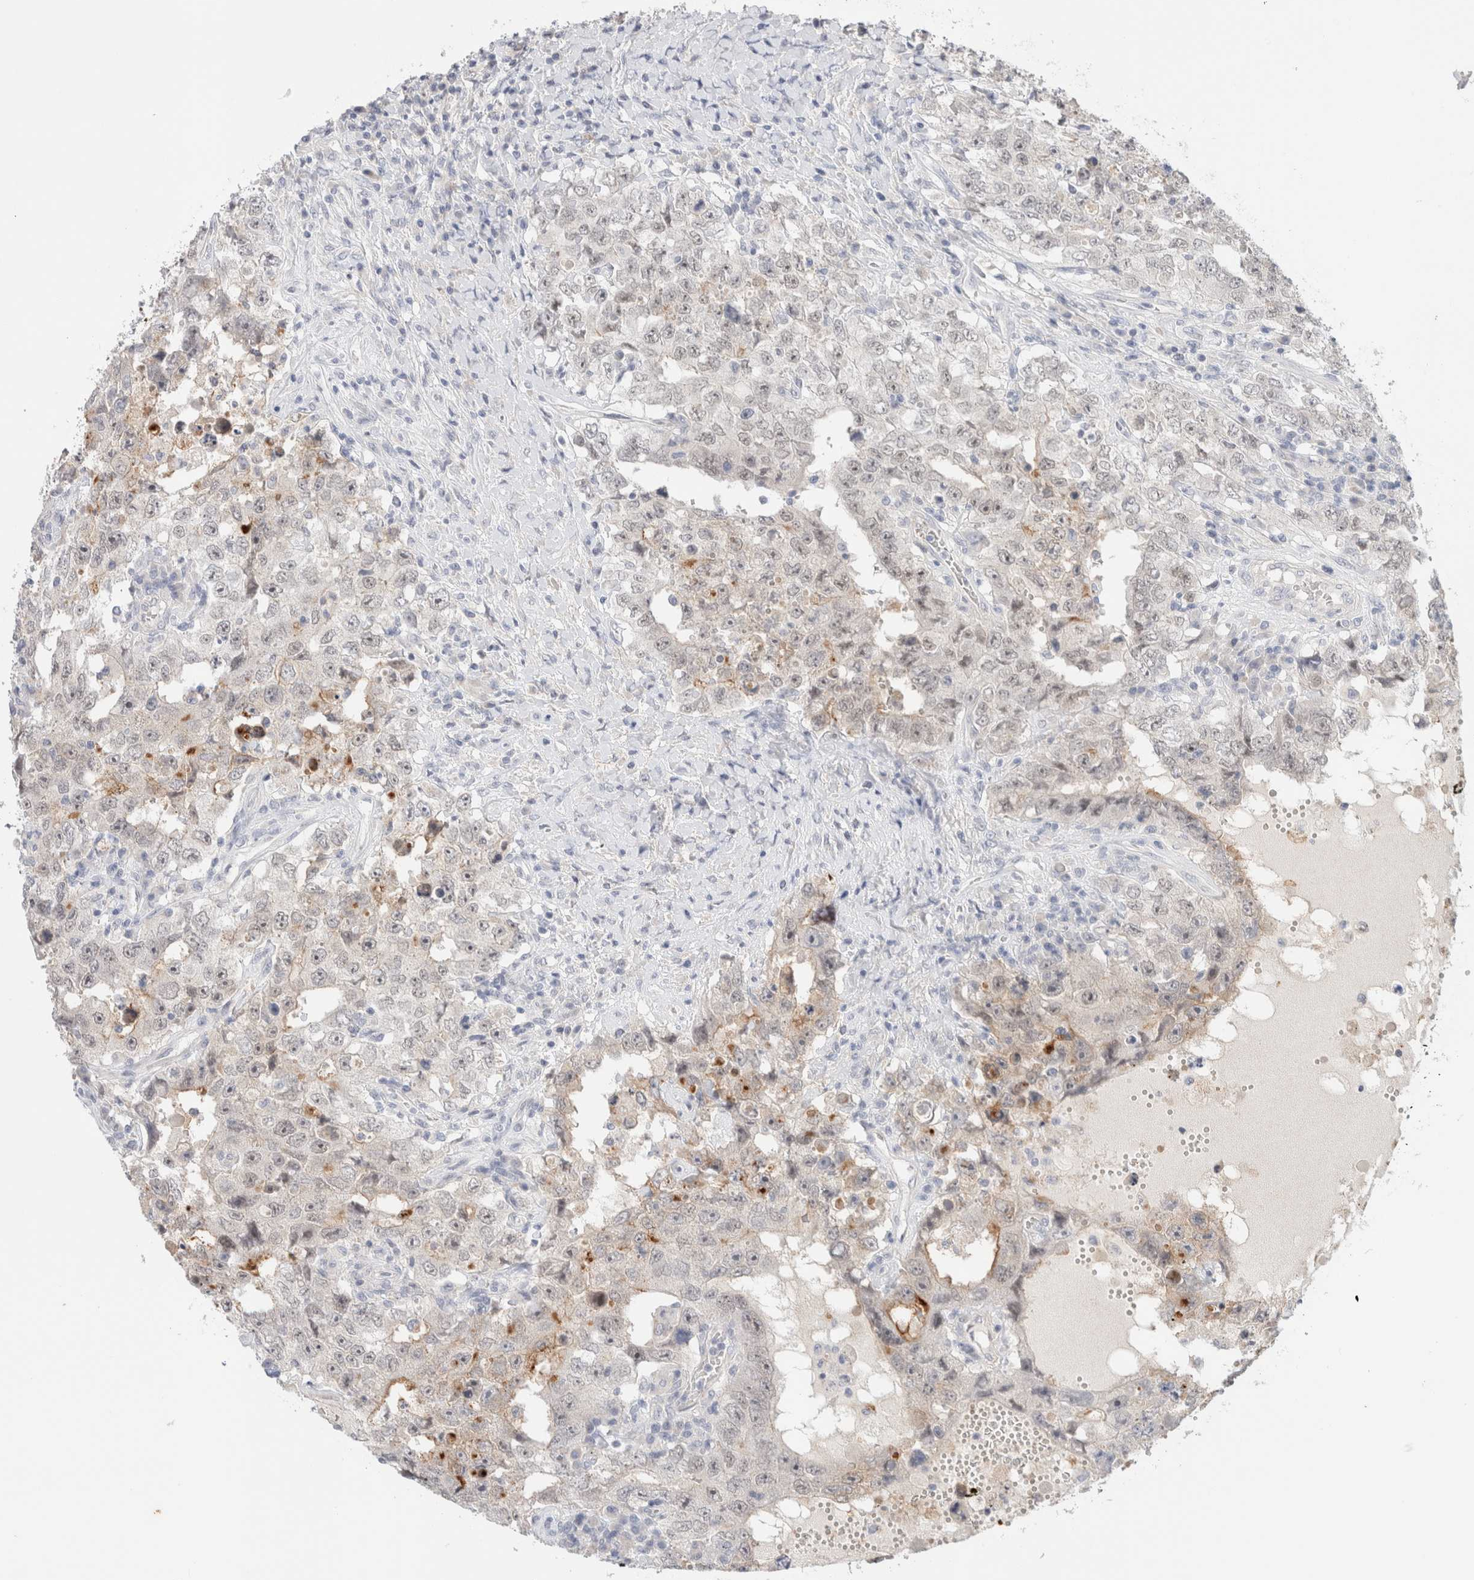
{"staining": {"intensity": "negative", "quantity": "none", "location": "none"}, "tissue": "testis cancer", "cell_type": "Tumor cells", "image_type": "cancer", "snomed": [{"axis": "morphology", "description": "Carcinoma, Embryonal, NOS"}, {"axis": "topography", "description": "Testis"}], "caption": "Immunohistochemistry (IHC) micrograph of neoplastic tissue: testis cancer (embryonal carcinoma) stained with DAB reveals no significant protein expression in tumor cells.", "gene": "SPRTN", "patient": {"sex": "male", "age": 26}}